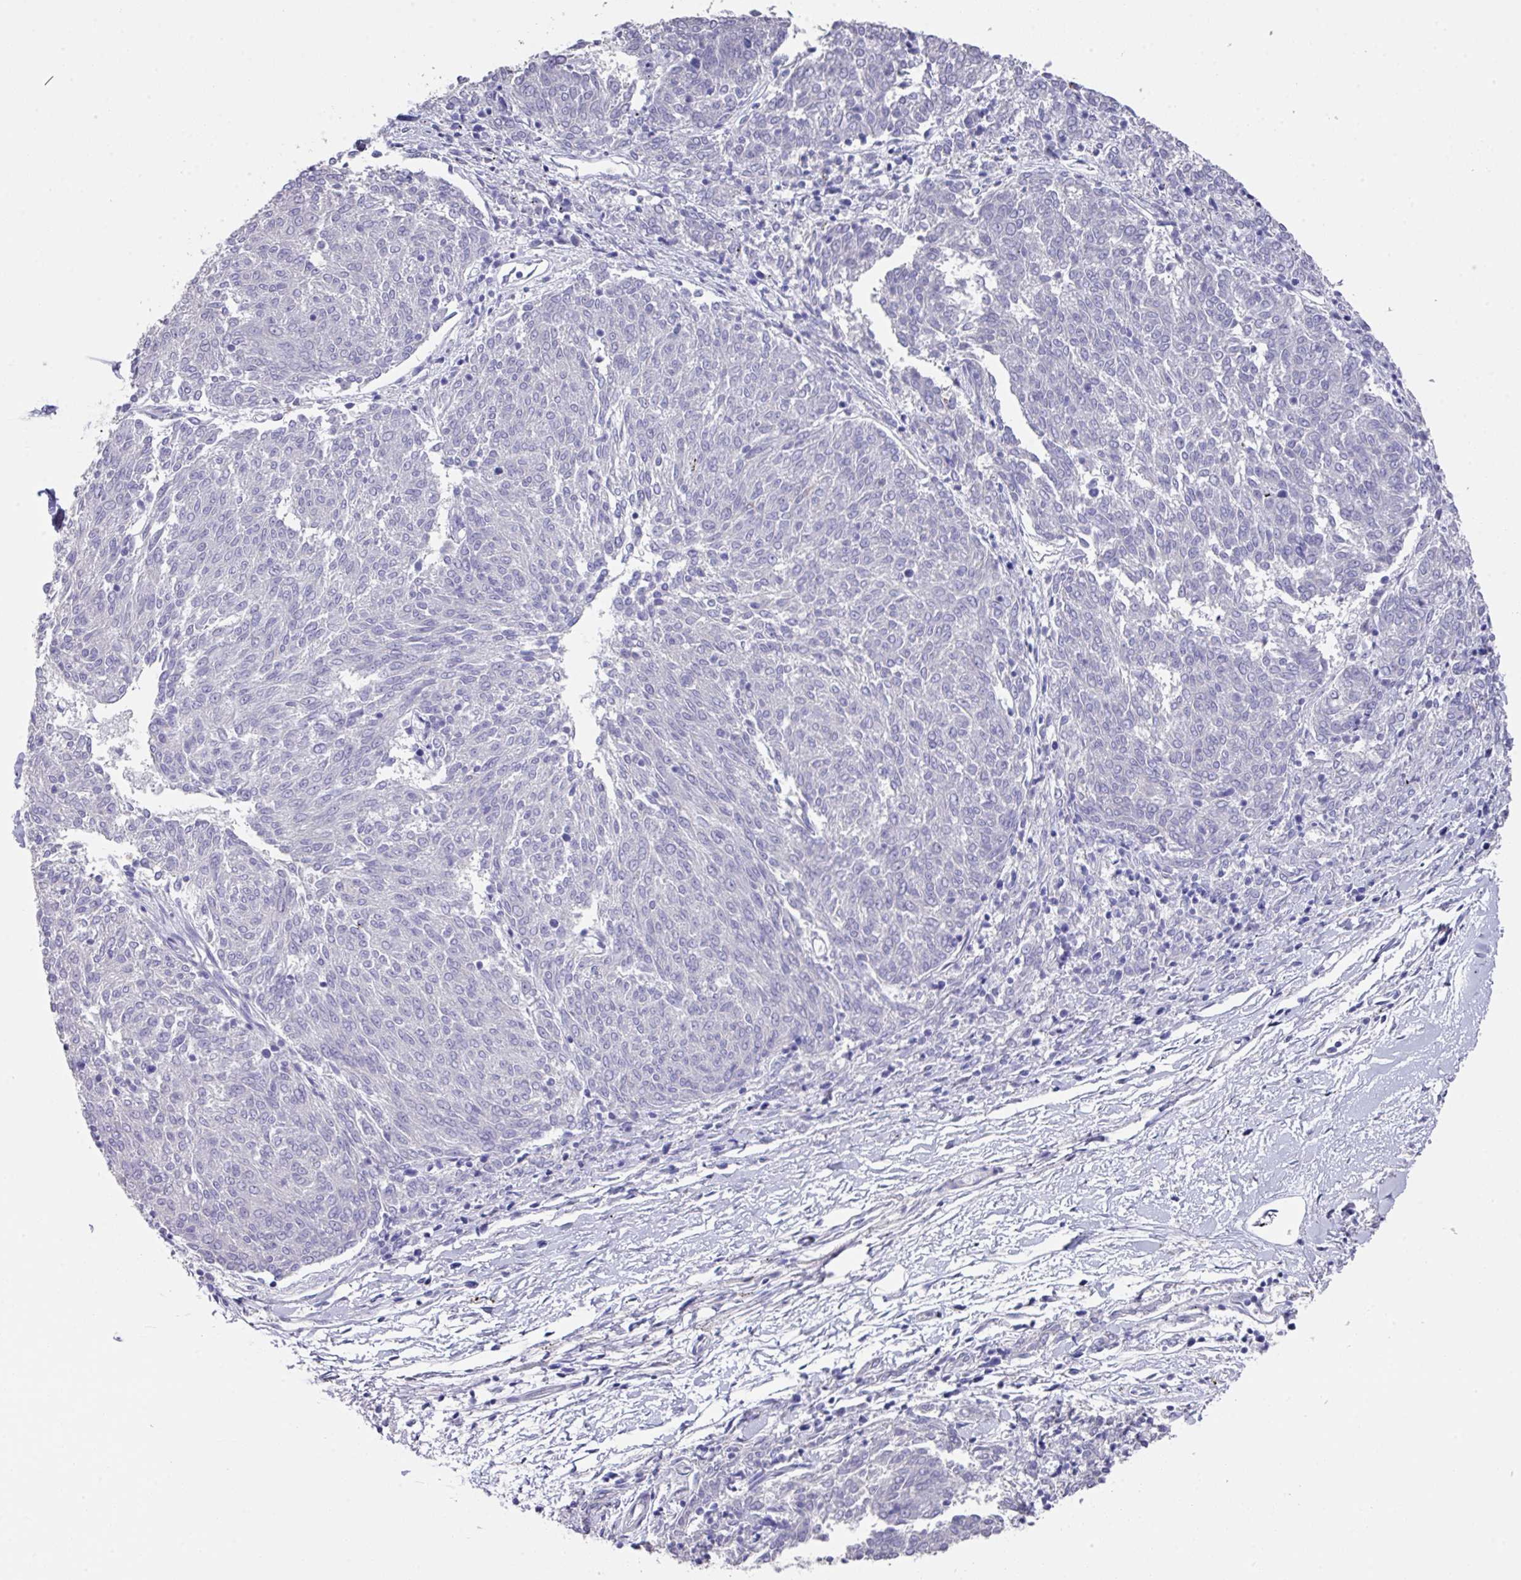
{"staining": {"intensity": "negative", "quantity": "none", "location": "none"}, "tissue": "melanoma", "cell_type": "Tumor cells", "image_type": "cancer", "snomed": [{"axis": "morphology", "description": "Malignant melanoma, NOS"}, {"axis": "topography", "description": "Skin"}], "caption": "There is no significant staining in tumor cells of malignant melanoma. (DAB (3,3'-diaminobenzidine) IHC visualized using brightfield microscopy, high magnification).", "gene": "DAZL", "patient": {"sex": "female", "age": 72}}